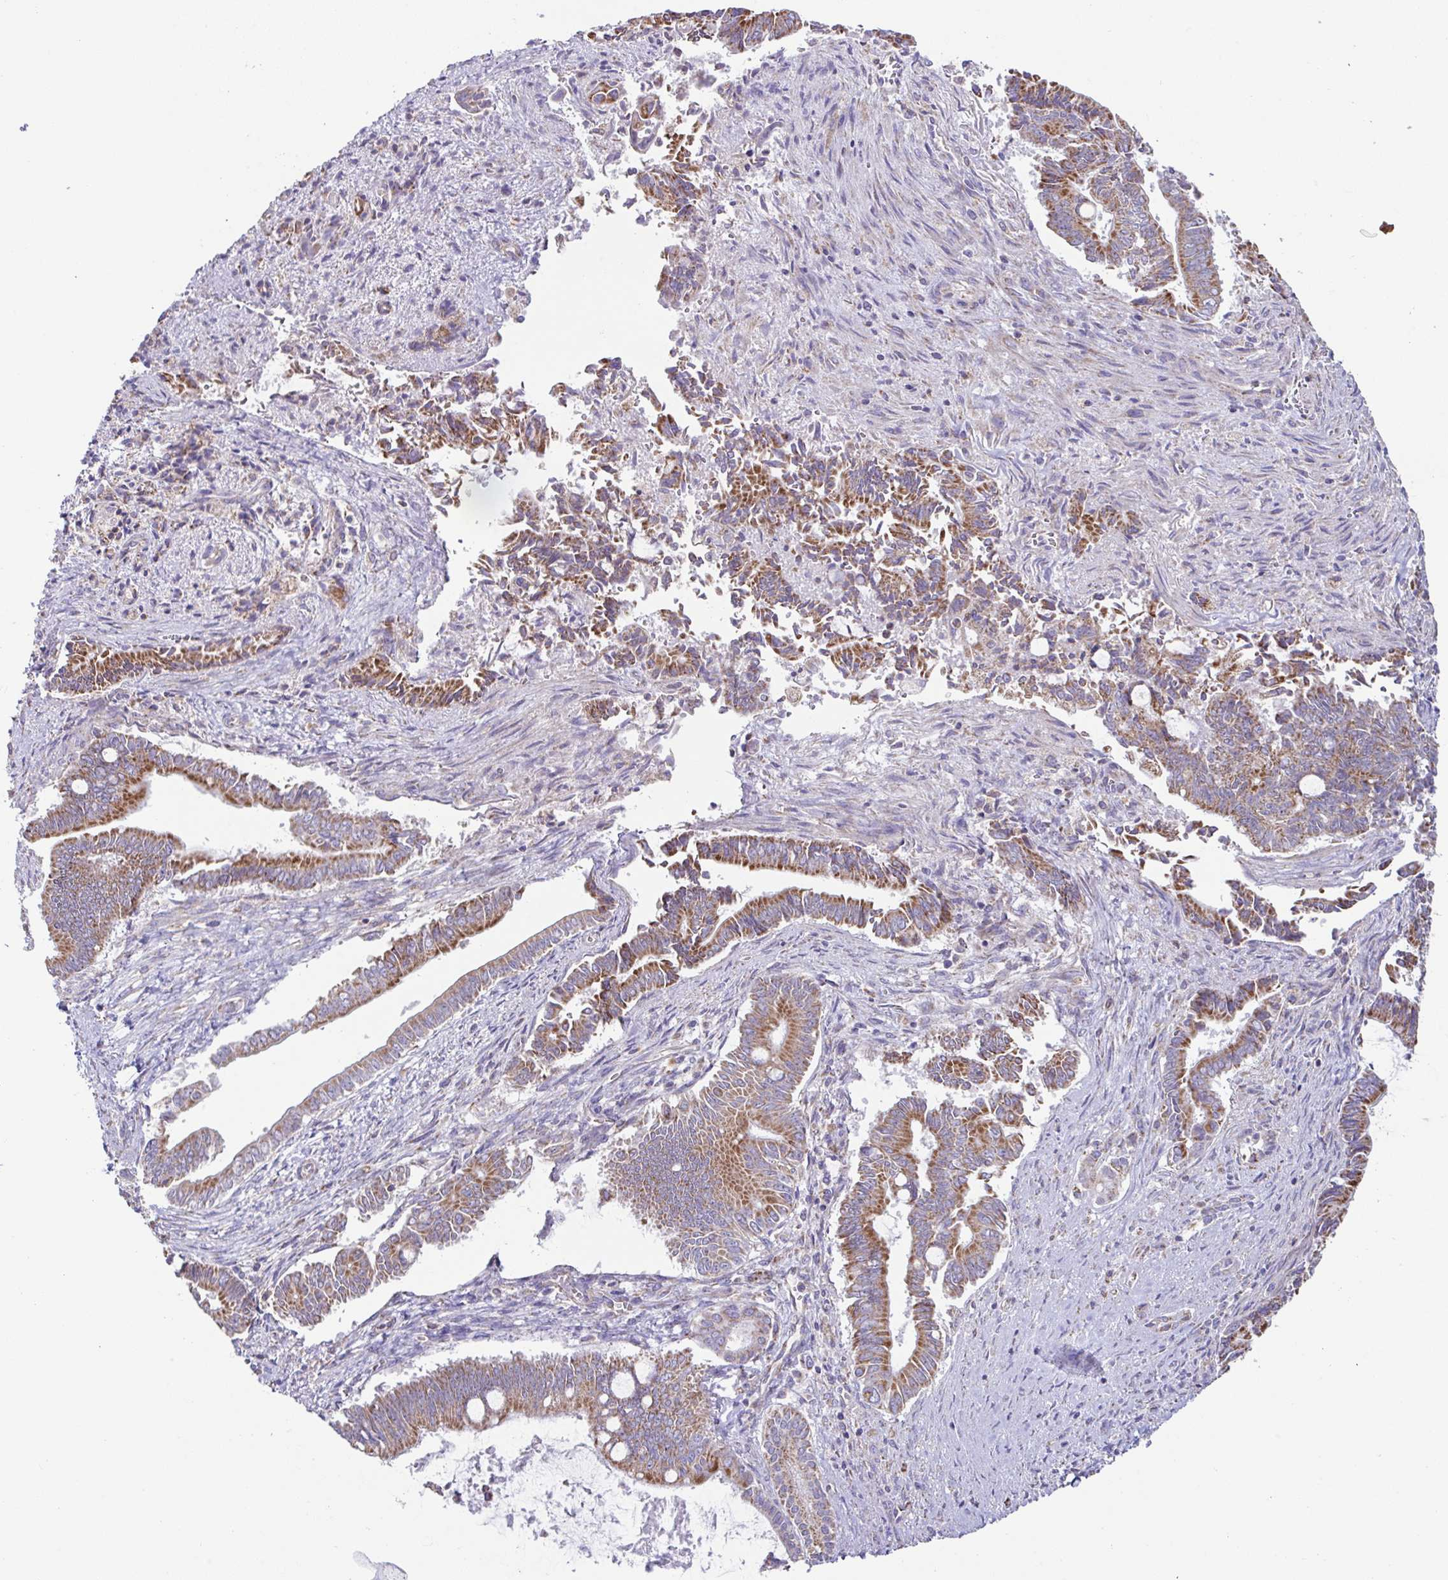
{"staining": {"intensity": "strong", "quantity": "25%-75%", "location": "cytoplasmic/membranous"}, "tissue": "pancreatic cancer", "cell_type": "Tumor cells", "image_type": "cancer", "snomed": [{"axis": "morphology", "description": "Adenocarcinoma, NOS"}, {"axis": "topography", "description": "Pancreas"}], "caption": "Pancreatic cancer (adenocarcinoma) stained for a protein (brown) demonstrates strong cytoplasmic/membranous positive expression in approximately 25%-75% of tumor cells.", "gene": "DOK7", "patient": {"sex": "male", "age": 68}}